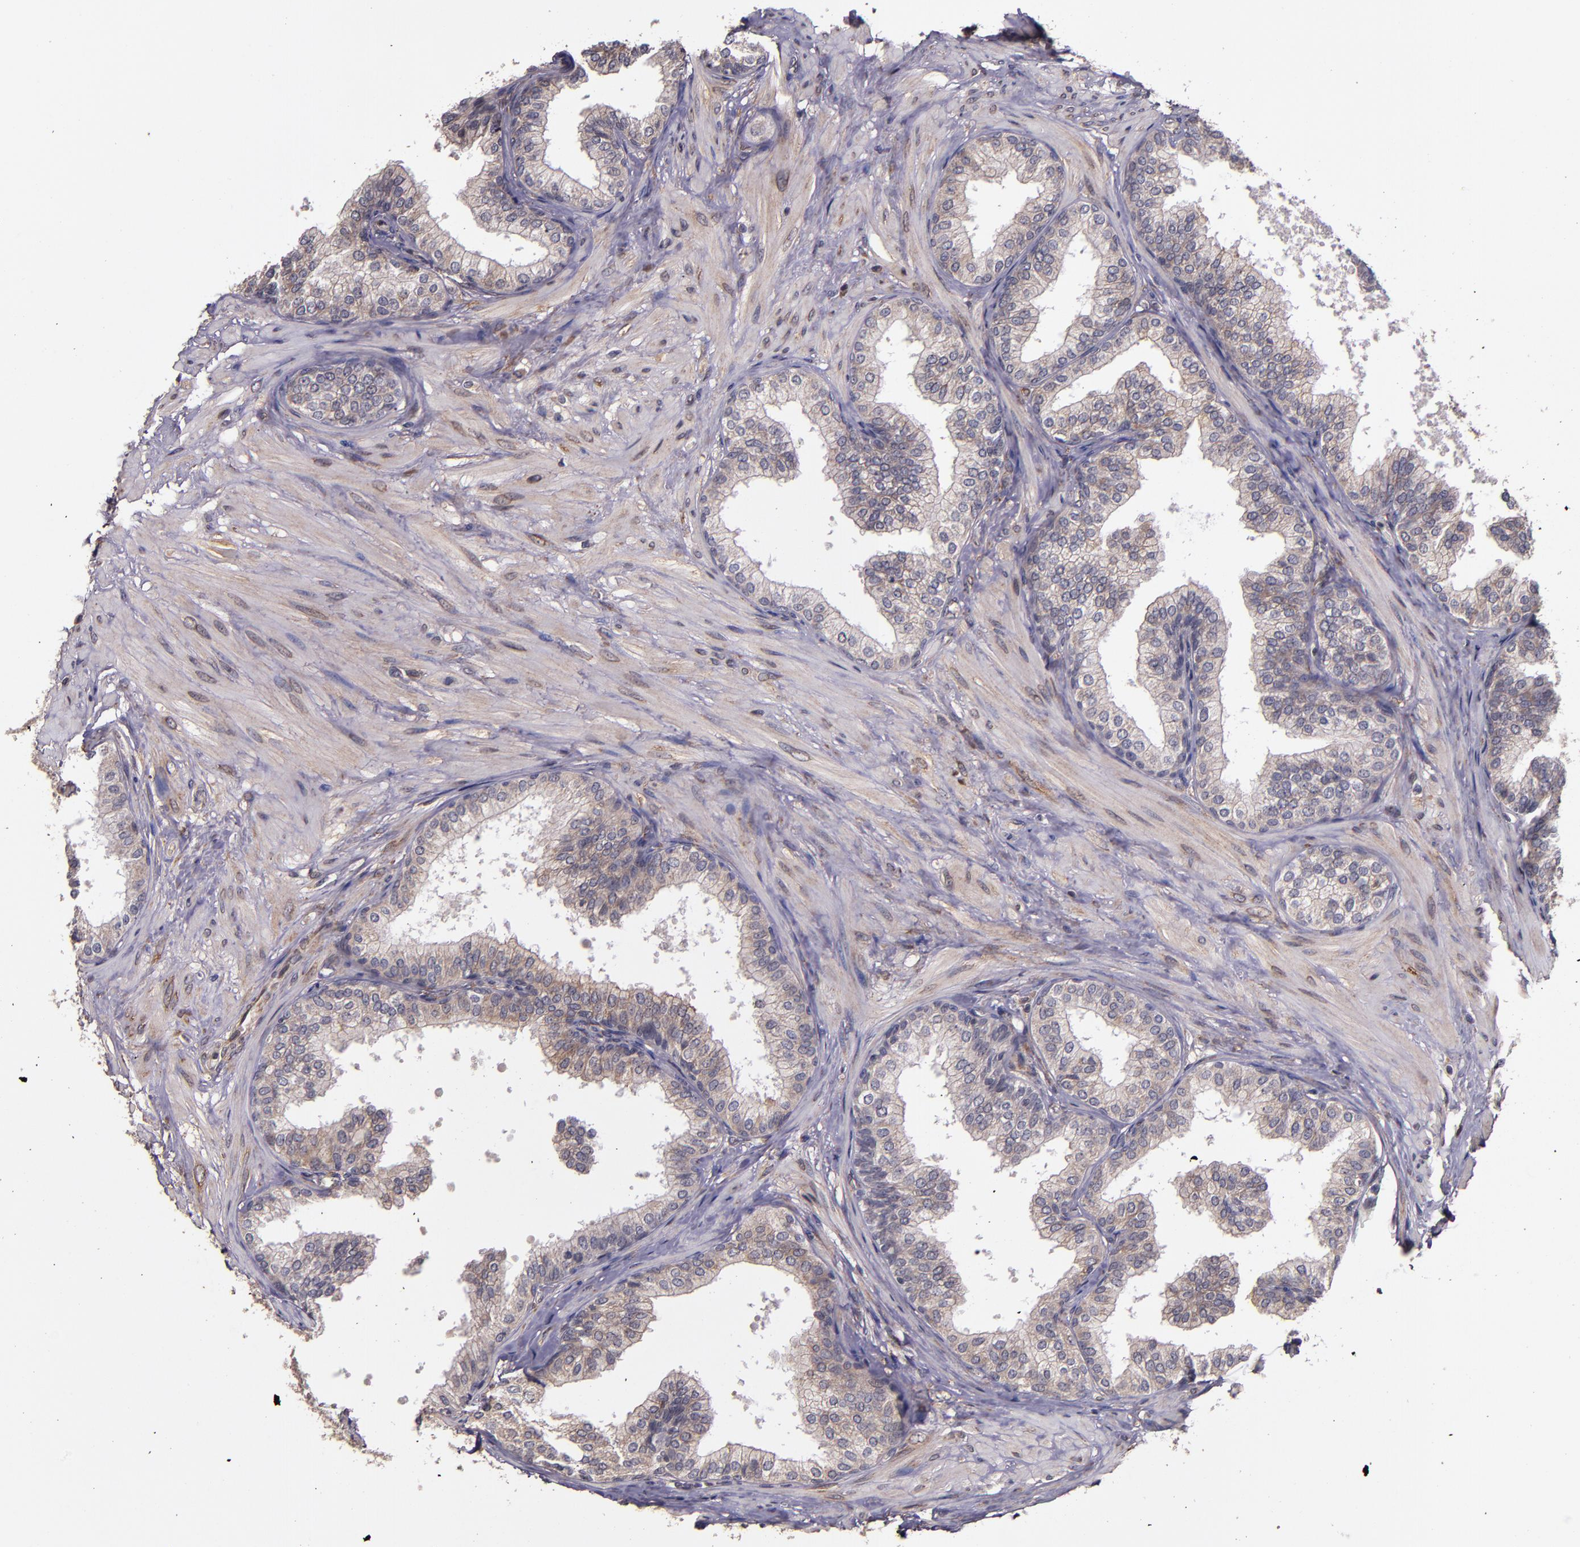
{"staining": {"intensity": "weak", "quantity": ">75%", "location": "cytoplasmic/membranous"}, "tissue": "prostate", "cell_type": "Glandular cells", "image_type": "normal", "snomed": [{"axis": "morphology", "description": "Normal tissue, NOS"}, {"axis": "topography", "description": "Prostate"}], "caption": "Immunohistochemistry (IHC) staining of normal prostate, which reveals low levels of weak cytoplasmic/membranous expression in approximately >75% of glandular cells indicating weak cytoplasmic/membranous protein positivity. The staining was performed using DAB (brown) for protein detection and nuclei were counterstained in hematoxylin (blue).", "gene": "PRAF2", "patient": {"sex": "male", "age": 60}}